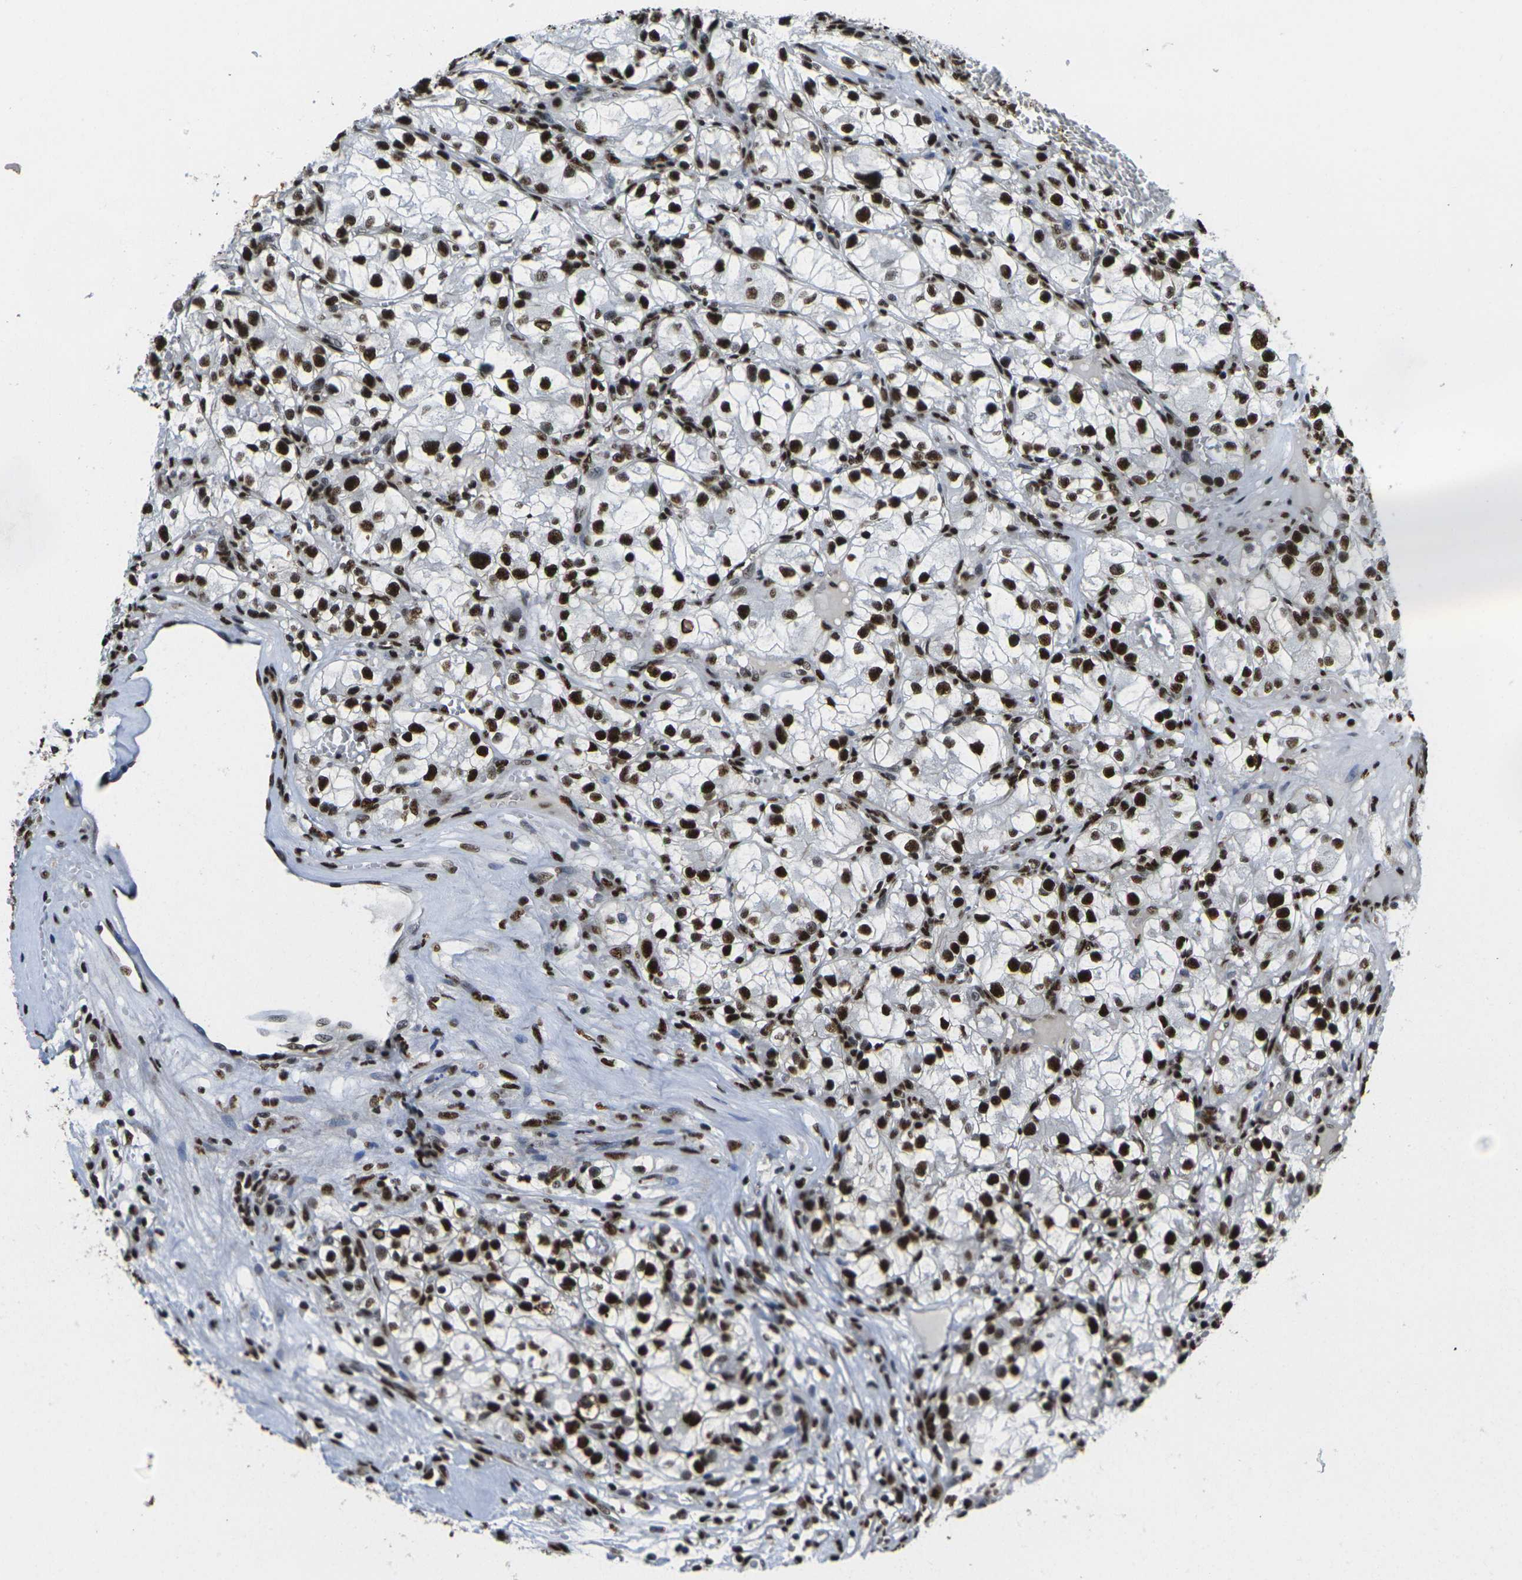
{"staining": {"intensity": "strong", "quantity": ">75%", "location": "nuclear"}, "tissue": "renal cancer", "cell_type": "Tumor cells", "image_type": "cancer", "snomed": [{"axis": "morphology", "description": "Adenocarcinoma, NOS"}, {"axis": "topography", "description": "Kidney"}], "caption": "Protein analysis of renal cancer (adenocarcinoma) tissue shows strong nuclear positivity in approximately >75% of tumor cells.", "gene": "SMARCC1", "patient": {"sex": "female", "age": 57}}